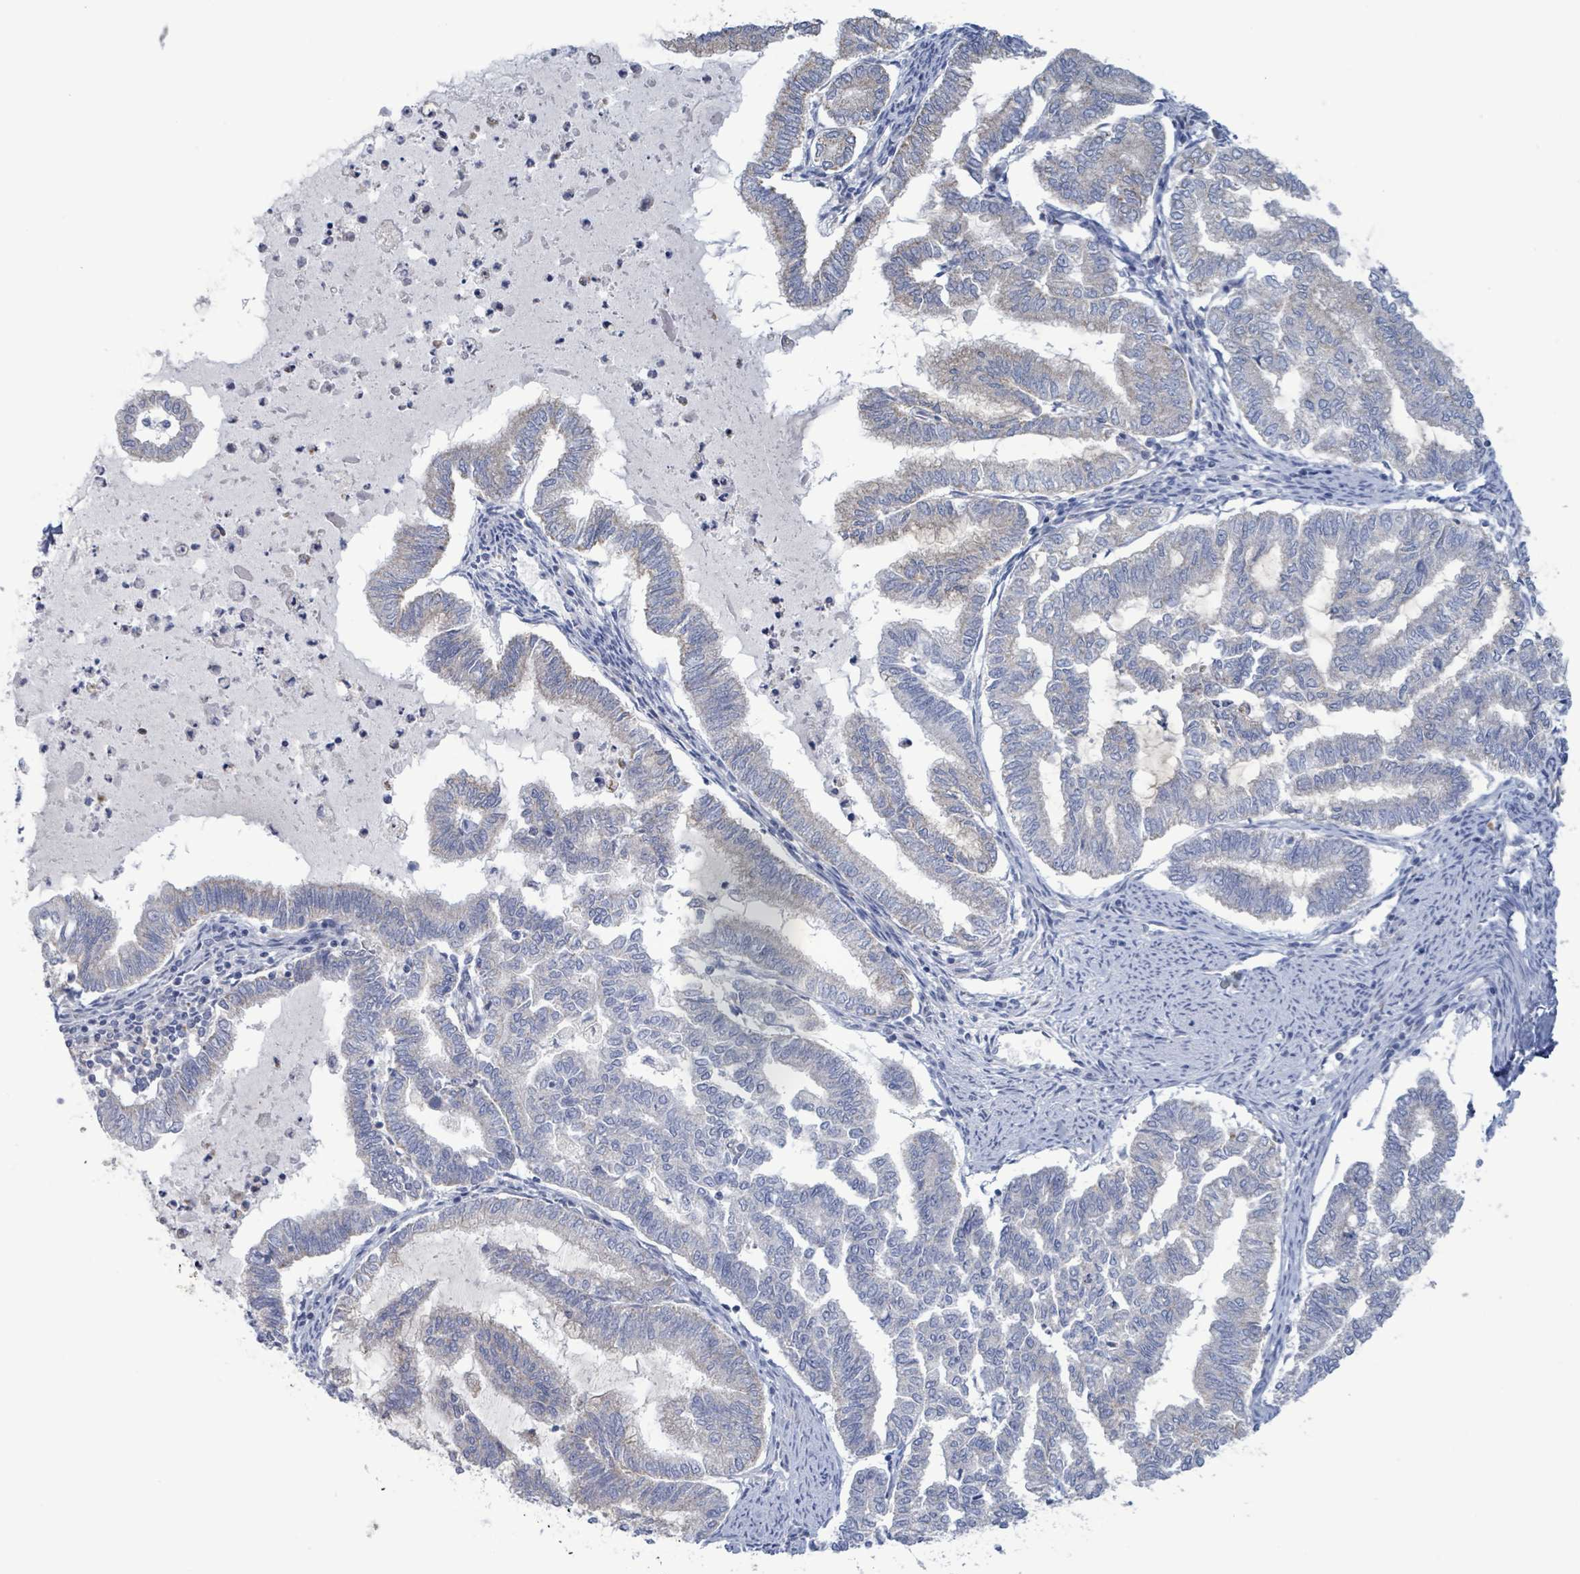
{"staining": {"intensity": "negative", "quantity": "none", "location": "none"}, "tissue": "endometrial cancer", "cell_type": "Tumor cells", "image_type": "cancer", "snomed": [{"axis": "morphology", "description": "Adenocarcinoma, NOS"}, {"axis": "topography", "description": "Endometrium"}], "caption": "DAB (3,3'-diaminobenzidine) immunohistochemical staining of human adenocarcinoma (endometrial) shows no significant staining in tumor cells. (Brightfield microscopy of DAB (3,3'-diaminobenzidine) immunohistochemistry (IHC) at high magnification).", "gene": "AKR1C4", "patient": {"sex": "female", "age": 79}}